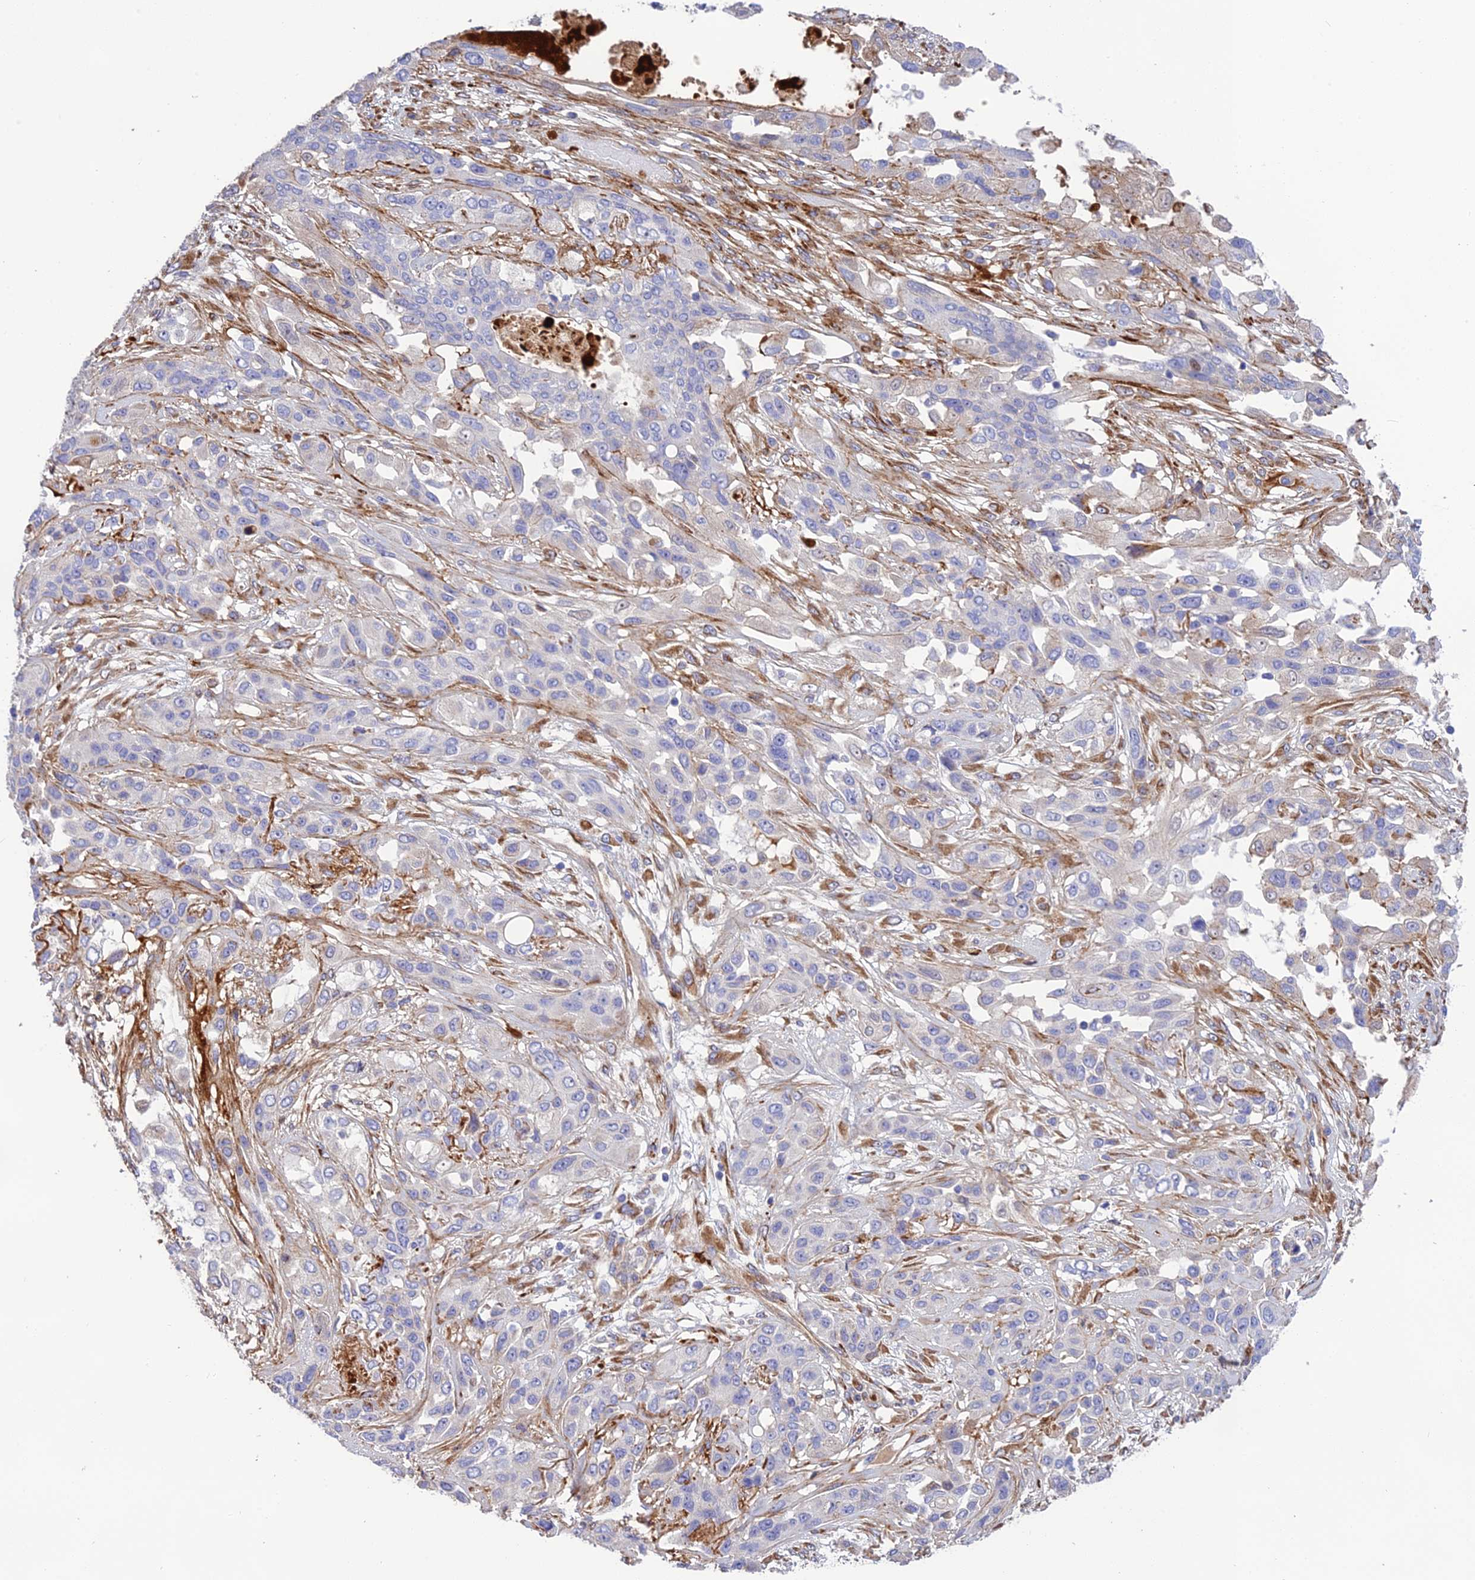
{"staining": {"intensity": "negative", "quantity": "none", "location": "none"}, "tissue": "lung cancer", "cell_type": "Tumor cells", "image_type": "cancer", "snomed": [{"axis": "morphology", "description": "Squamous cell carcinoma, NOS"}, {"axis": "topography", "description": "Lung"}], "caption": "Human lung squamous cell carcinoma stained for a protein using immunohistochemistry demonstrates no expression in tumor cells.", "gene": "CPSF4L", "patient": {"sex": "female", "age": 70}}